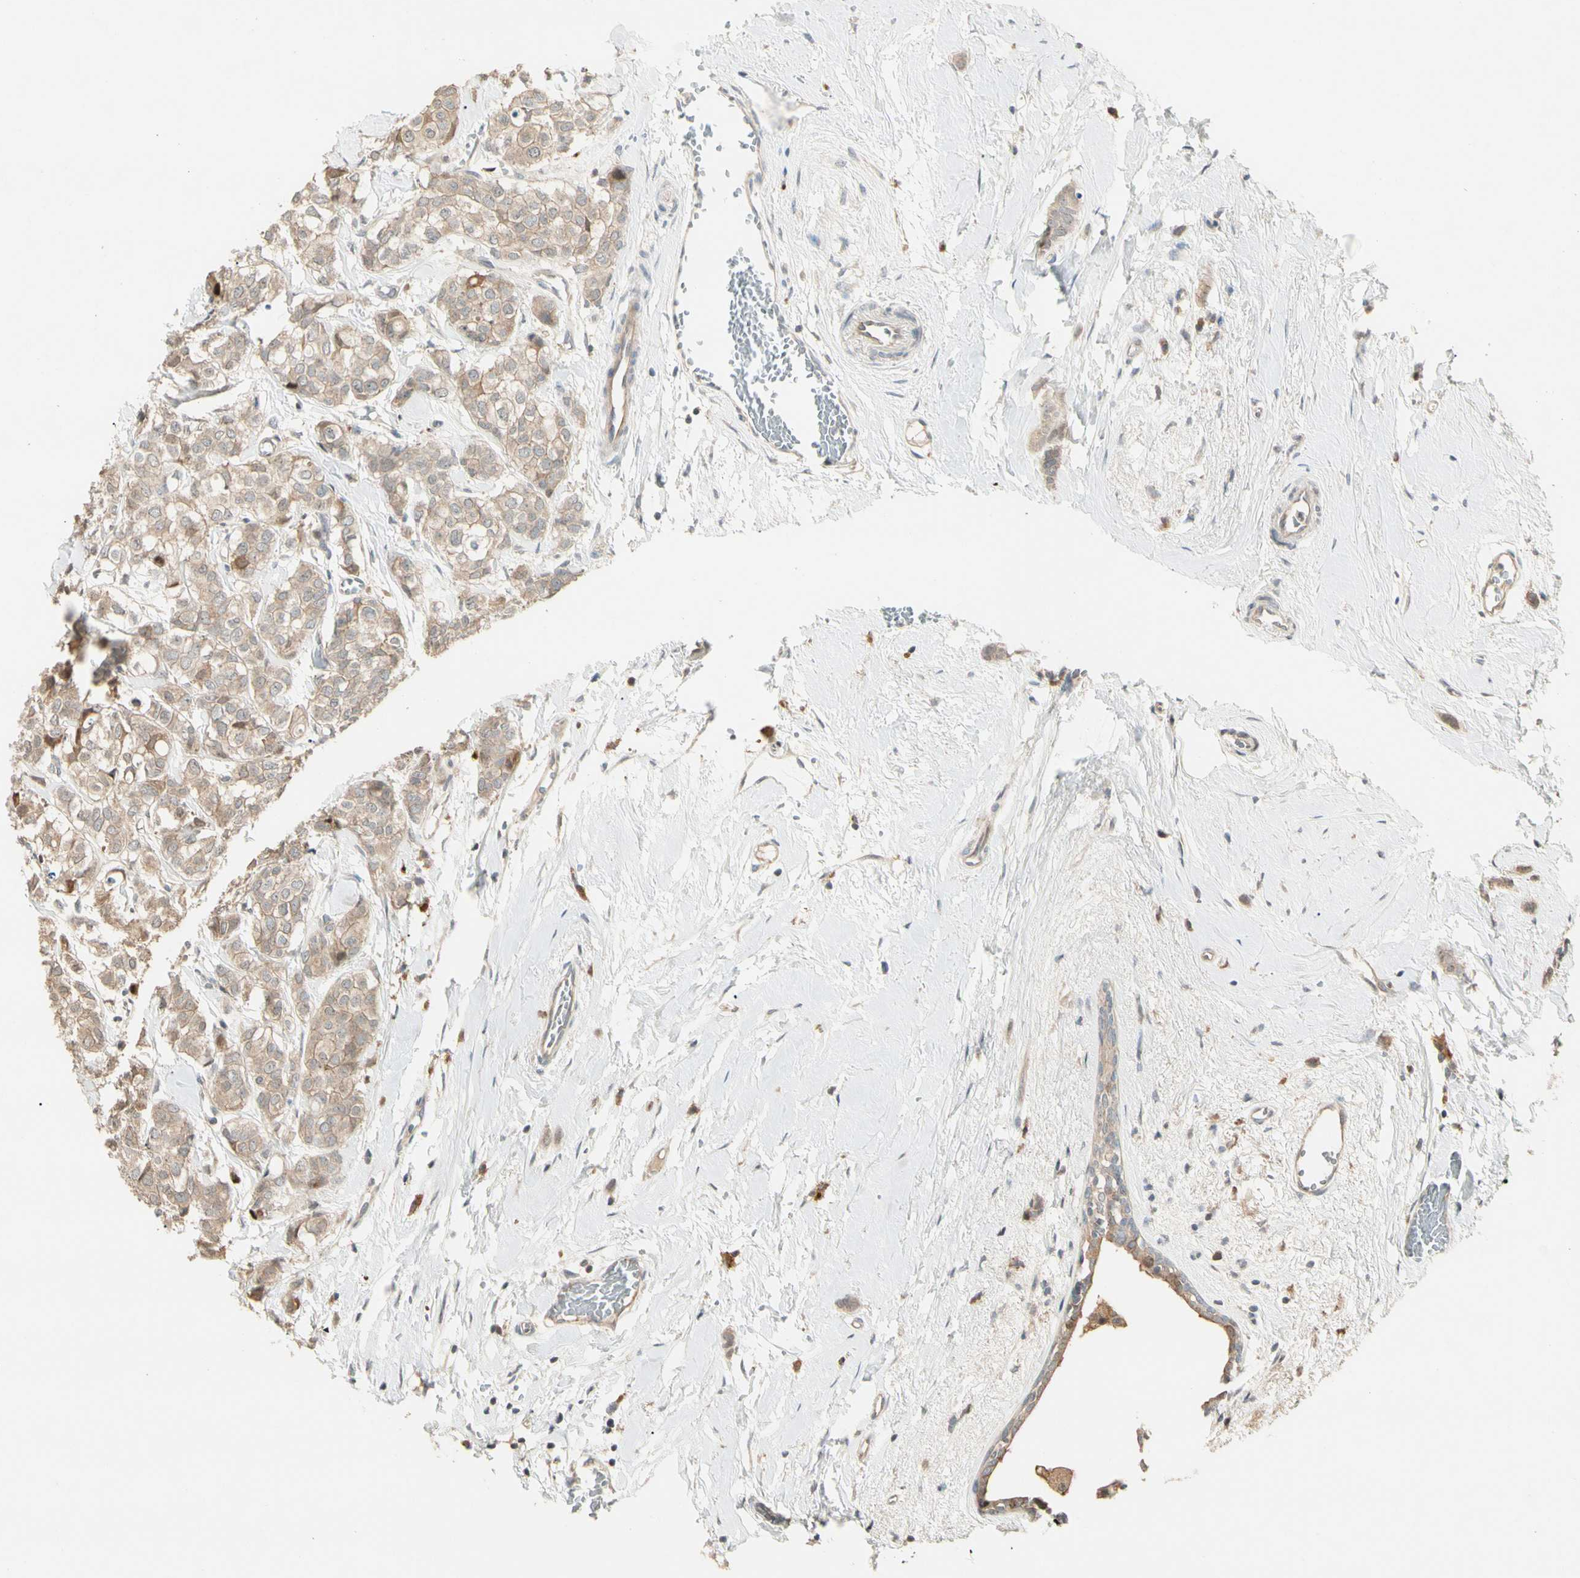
{"staining": {"intensity": "weak", "quantity": "25%-75%", "location": "cytoplasmic/membranous"}, "tissue": "breast cancer", "cell_type": "Tumor cells", "image_type": "cancer", "snomed": [{"axis": "morphology", "description": "Lobular carcinoma"}, {"axis": "topography", "description": "Breast"}], "caption": "Brown immunohistochemical staining in human breast cancer (lobular carcinoma) displays weak cytoplasmic/membranous positivity in about 25%-75% of tumor cells. (Brightfield microscopy of DAB IHC at high magnification).", "gene": "P3H2", "patient": {"sex": "female", "age": 60}}